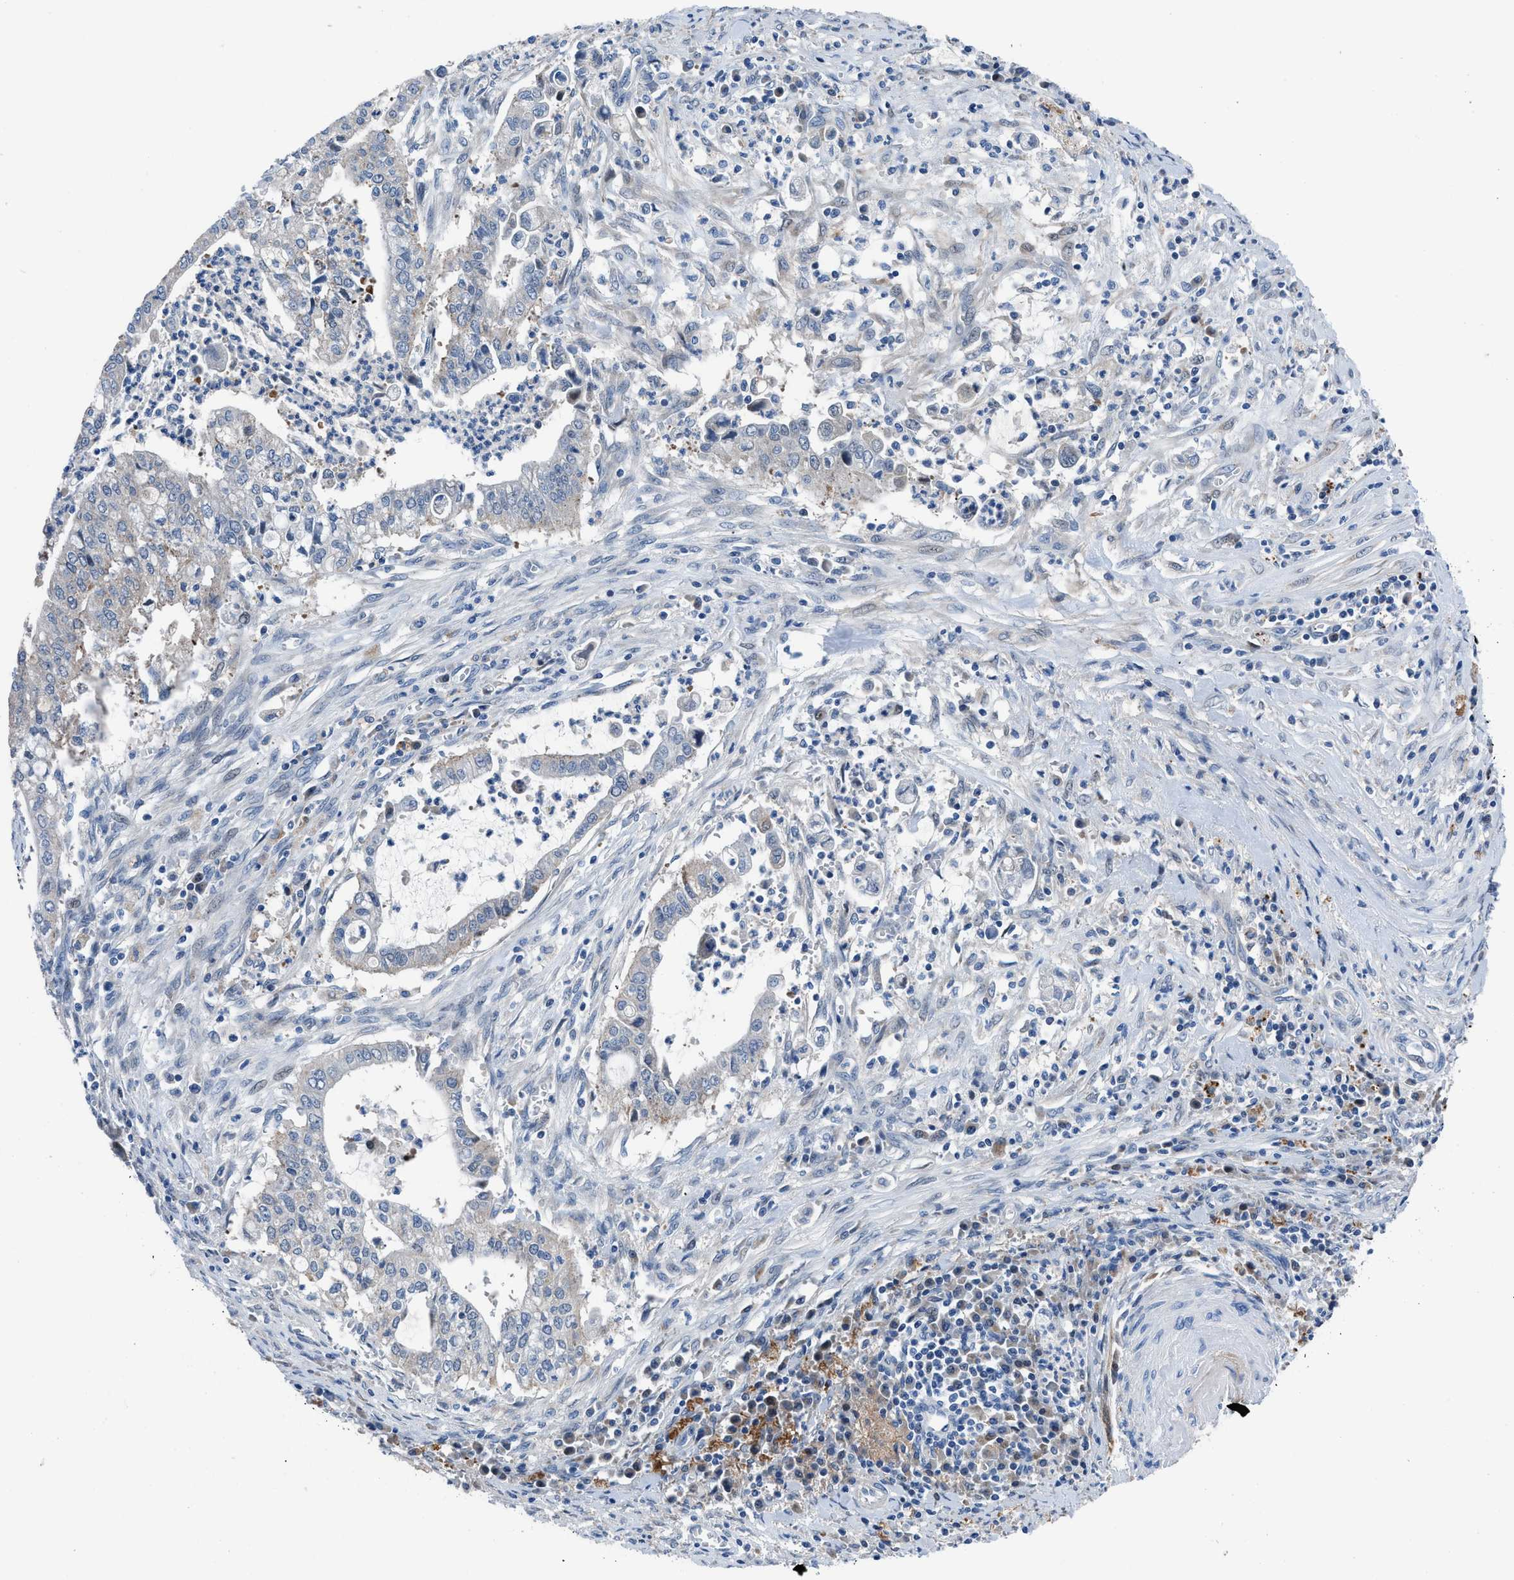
{"staining": {"intensity": "weak", "quantity": "<25%", "location": "cytoplasmic/membranous"}, "tissue": "cervical cancer", "cell_type": "Tumor cells", "image_type": "cancer", "snomed": [{"axis": "morphology", "description": "Adenocarcinoma, NOS"}, {"axis": "topography", "description": "Cervix"}], "caption": "Tumor cells show no significant protein staining in cervical adenocarcinoma.", "gene": "UAP1", "patient": {"sex": "female", "age": 44}}